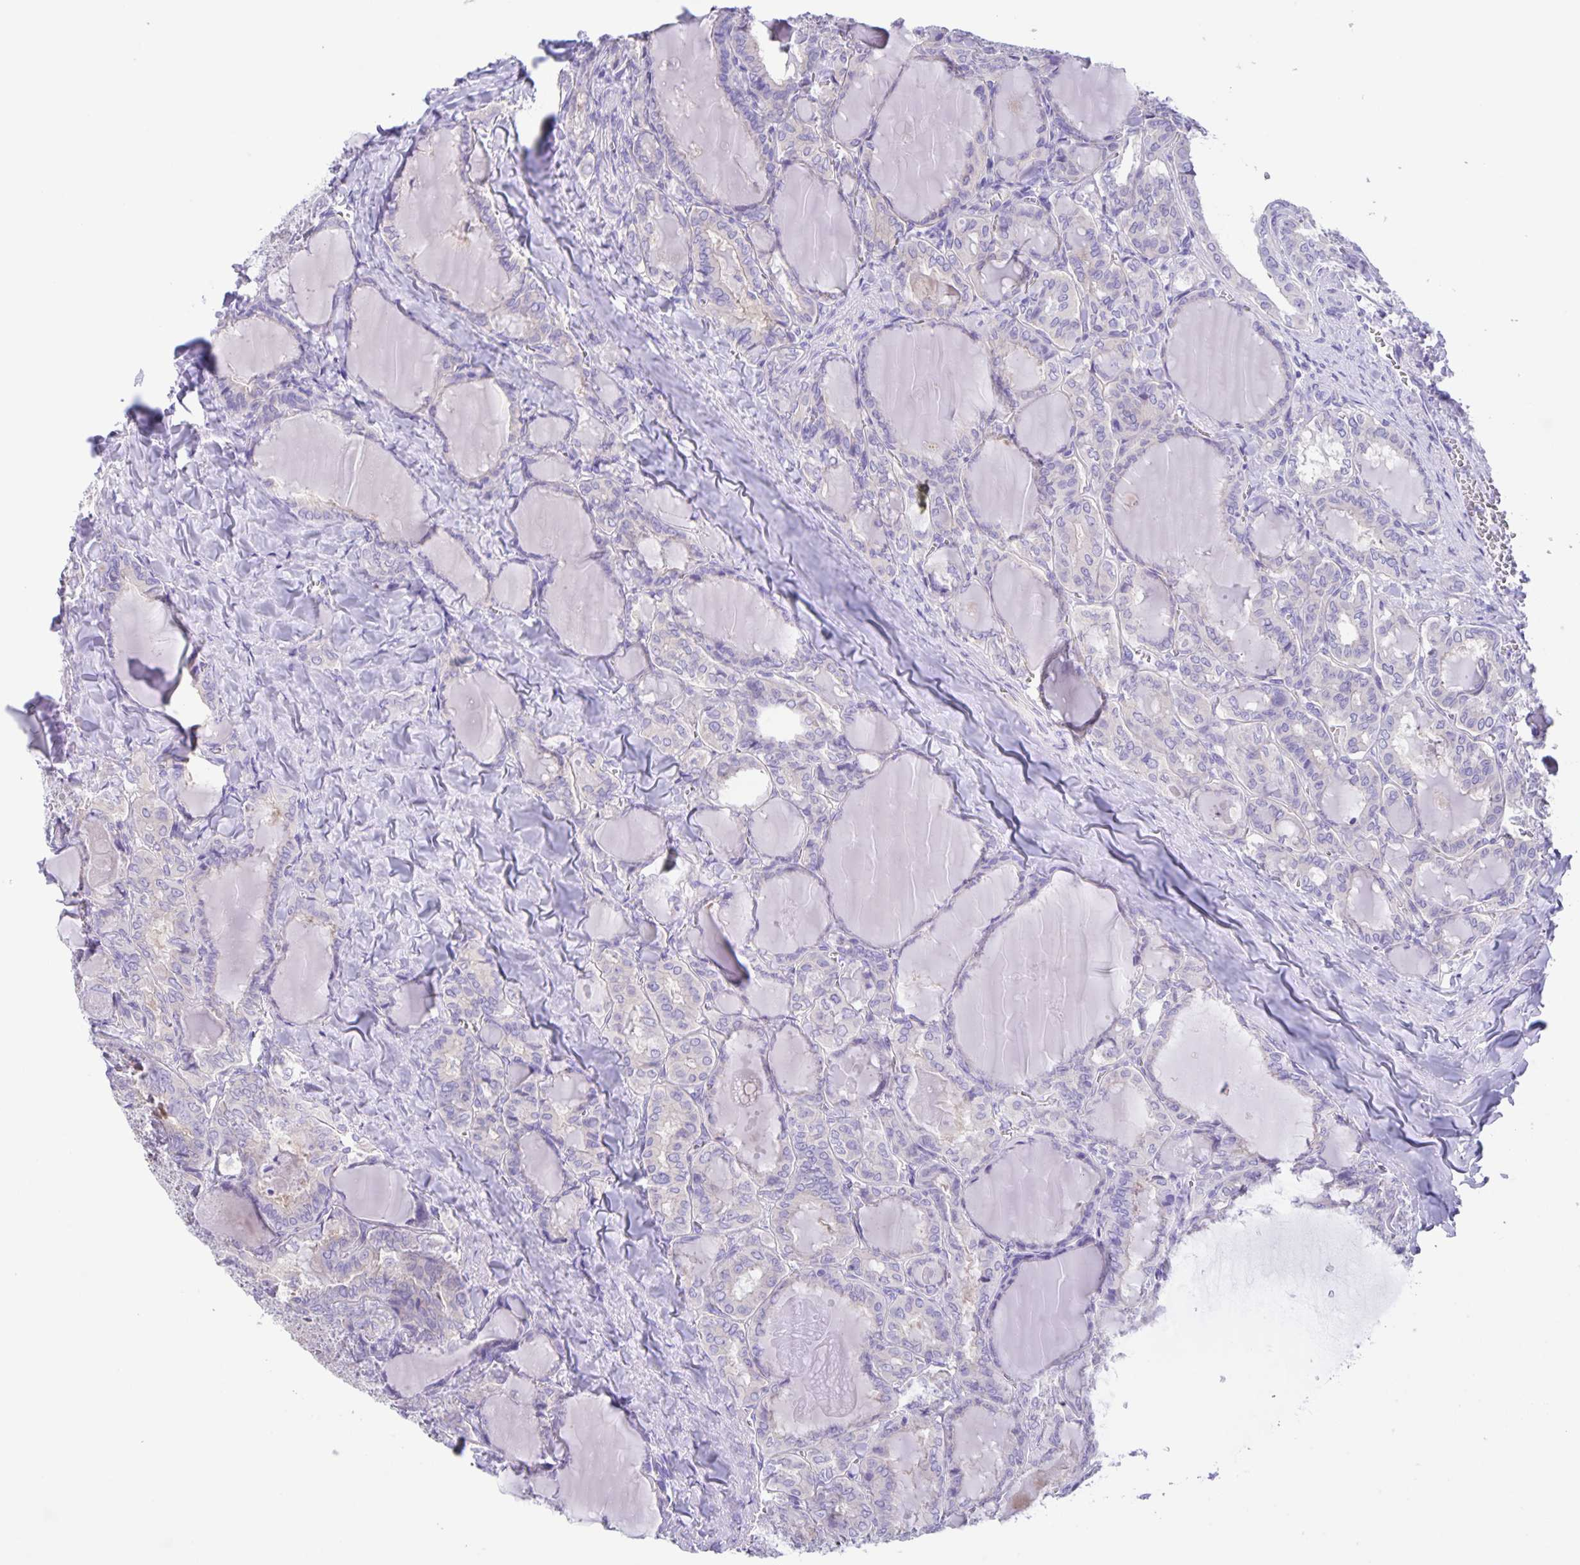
{"staining": {"intensity": "negative", "quantity": "none", "location": "none"}, "tissue": "thyroid cancer", "cell_type": "Tumor cells", "image_type": "cancer", "snomed": [{"axis": "morphology", "description": "Papillary adenocarcinoma, NOS"}, {"axis": "topography", "description": "Thyroid gland"}], "caption": "Immunohistochemistry micrograph of thyroid papillary adenocarcinoma stained for a protein (brown), which reveals no positivity in tumor cells.", "gene": "CAPSL", "patient": {"sex": "female", "age": 46}}